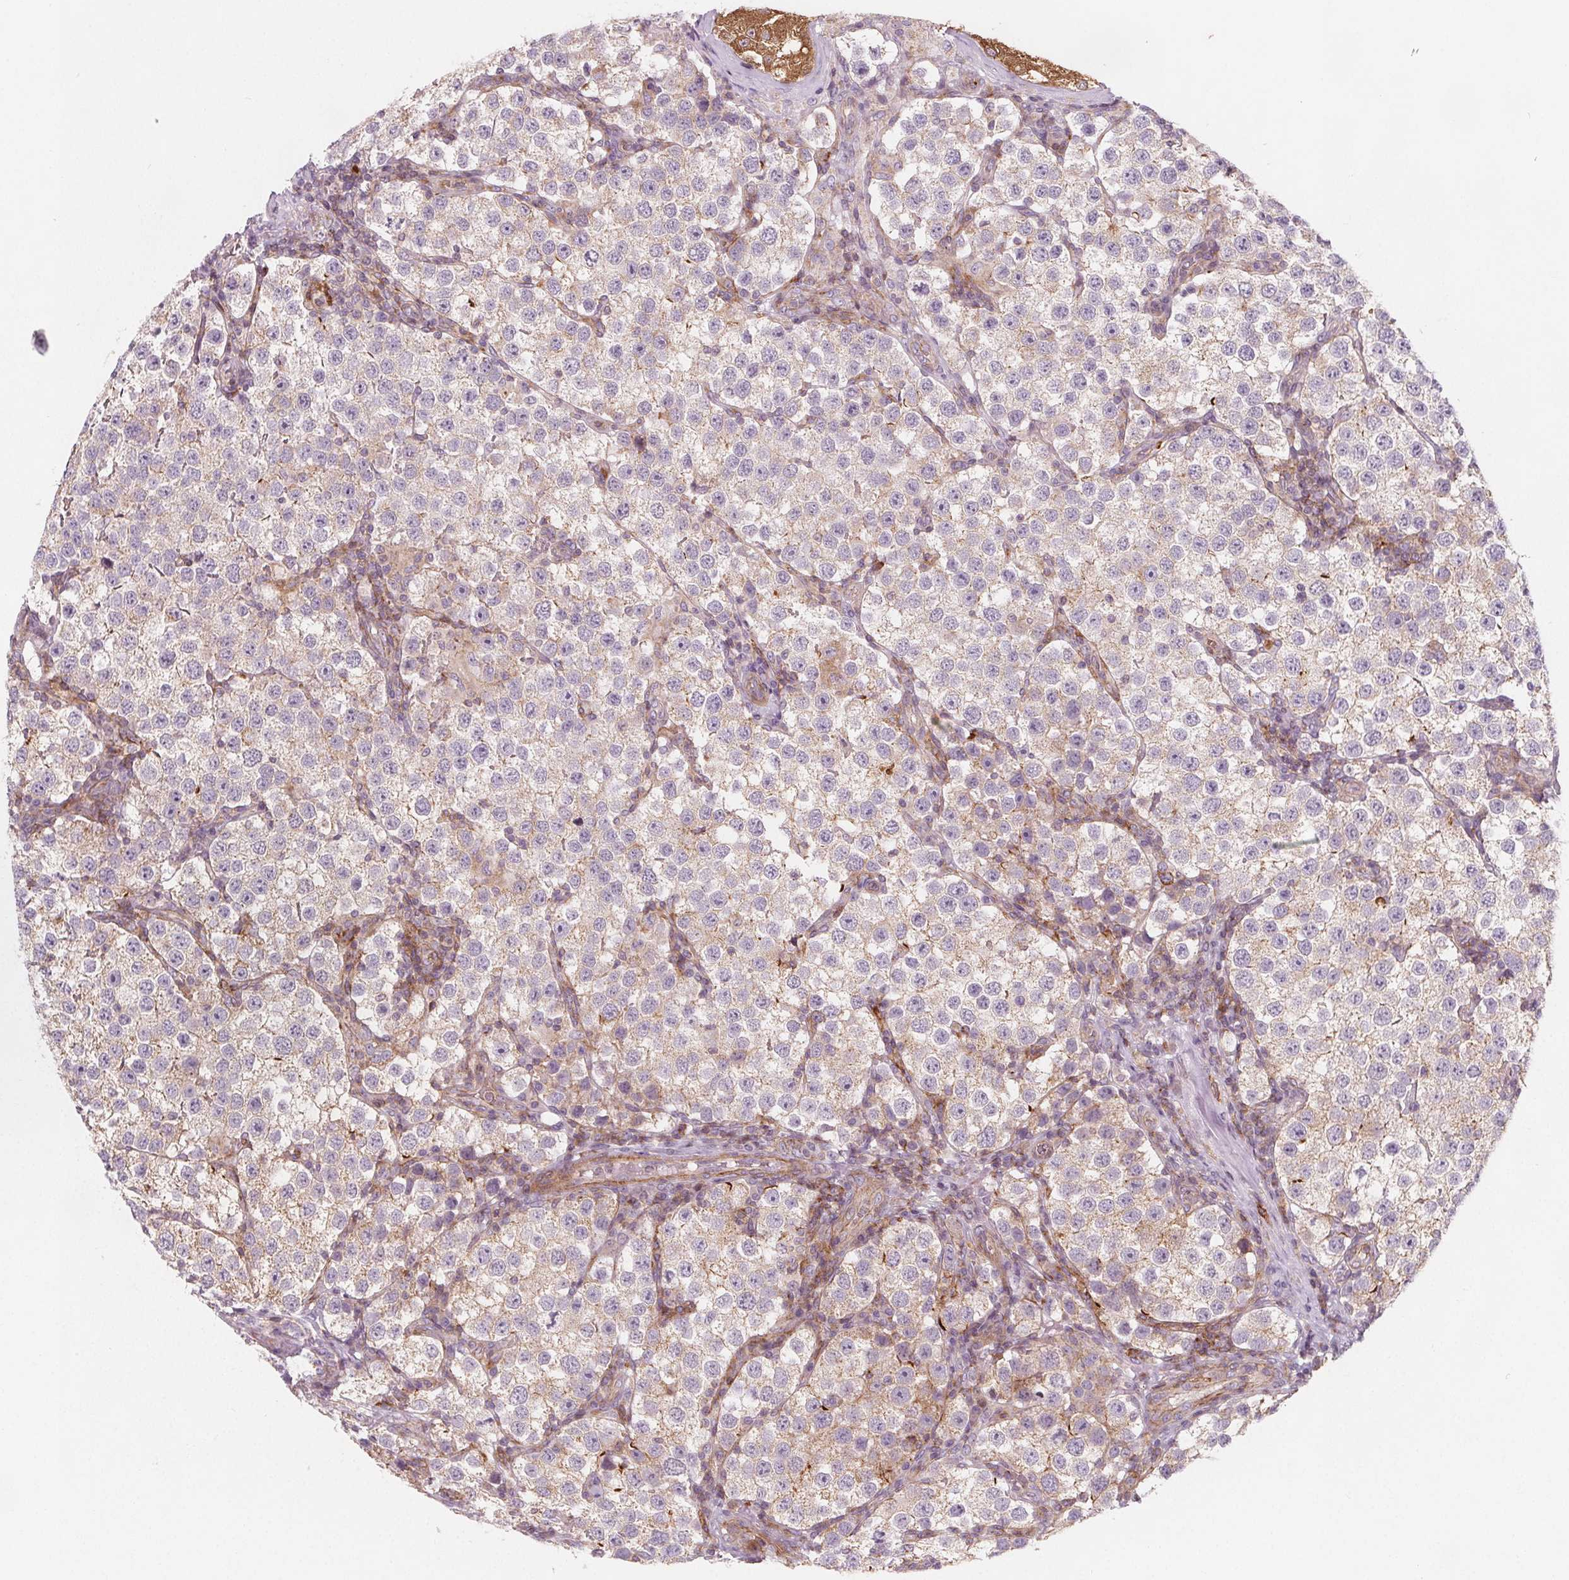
{"staining": {"intensity": "weak", "quantity": "<25%", "location": "cytoplasmic/membranous"}, "tissue": "testis cancer", "cell_type": "Tumor cells", "image_type": "cancer", "snomed": [{"axis": "morphology", "description": "Seminoma, NOS"}, {"axis": "topography", "description": "Testis"}], "caption": "Tumor cells show no significant staining in testis seminoma.", "gene": "ADAM33", "patient": {"sex": "male", "age": 37}}